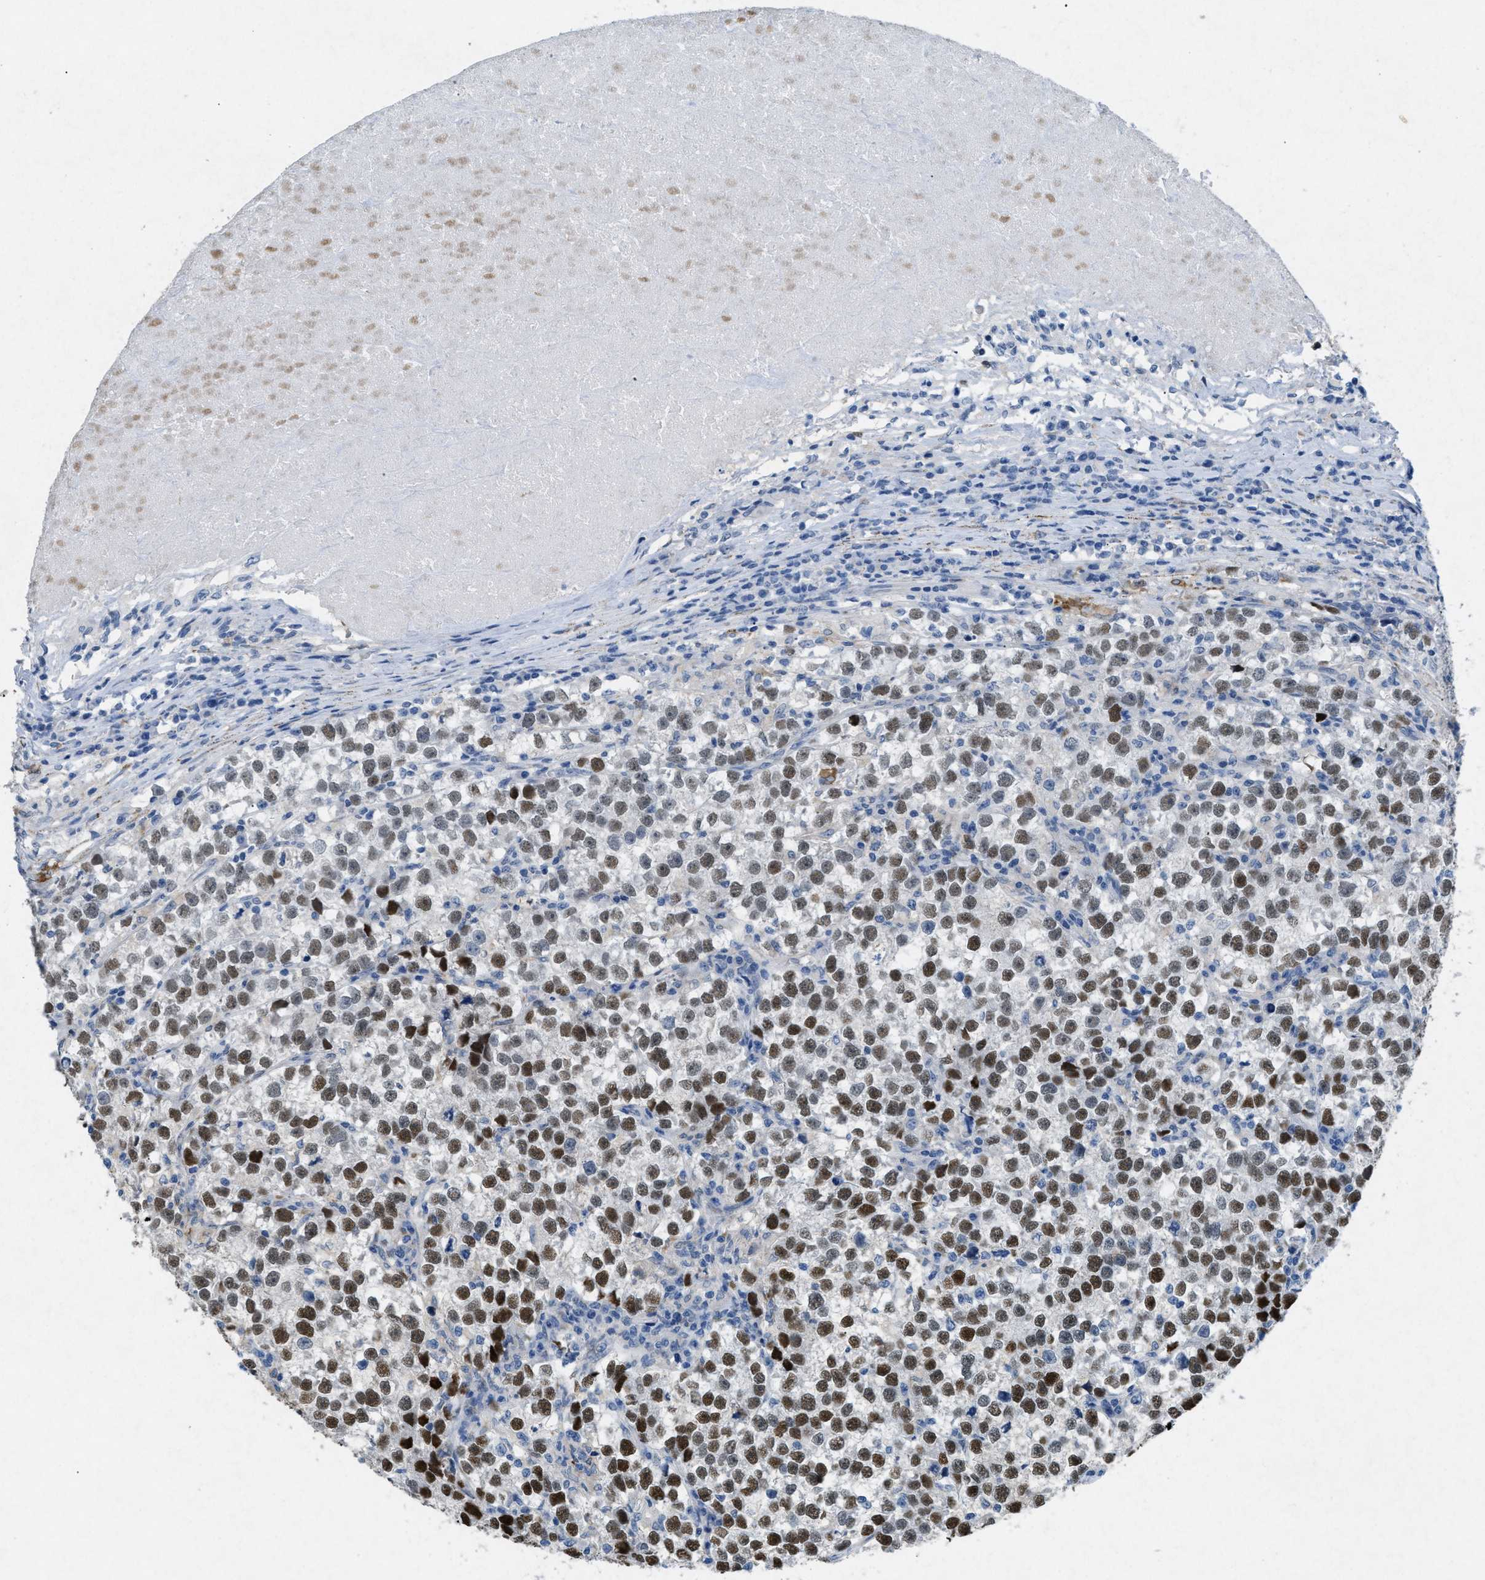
{"staining": {"intensity": "moderate", "quantity": ">75%", "location": "nuclear"}, "tissue": "testis cancer", "cell_type": "Tumor cells", "image_type": "cancer", "snomed": [{"axis": "morphology", "description": "Normal tissue, NOS"}, {"axis": "morphology", "description": "Seminoma, NOS"}, {"axis": "topography", "description": "Testis"}], "caption": "Testis seminoma stained with immunohistochemistry (IHC) demonstrates moderate nuclear expression in about >75% of tumor cells.", "gene": "TASOR", "patient": {"sex": "male", "age": 43}}